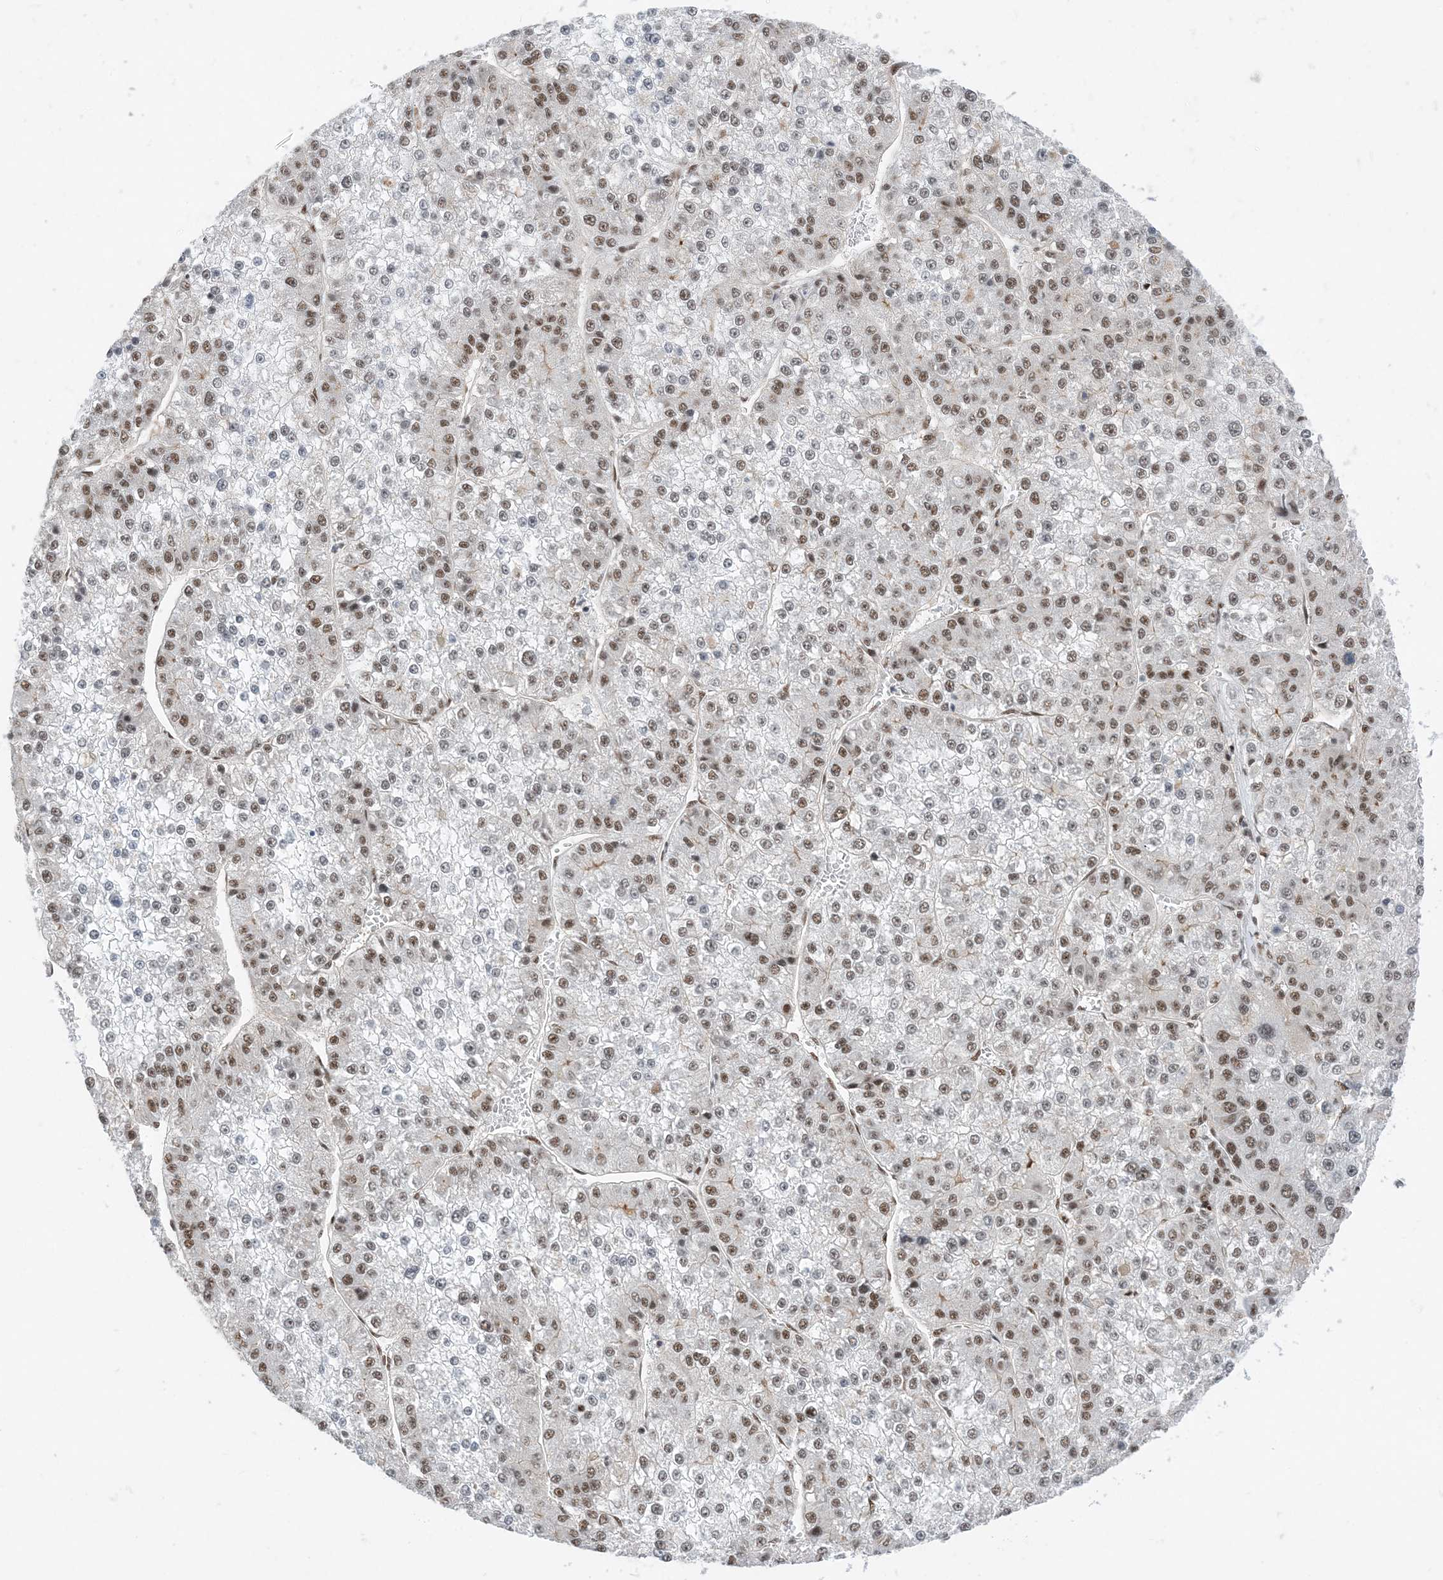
{"staining": {"intensity": "moderate", "quantity": "25%-75%", "location": "nuclear"}, "tissue": "liver cancer", "cell_type": "Tumor cells", "image_type": "cancer", "snomed": [{"axis": "morphology", "description": "Carcinoma, Hepatocellular, NOS"}, {"axis": "topography", "description": "Liver"}], "caption": "Protein expression analysis of hepatocellular carcinoma (liver) shows moderate nuclear staining in about 25%-75% of tumor cells. The protein of interest is shown in brown color, while the nuclei are stained blue.", "gene": "SF3A3", "patient": {"sex": "female", "age": 73}}